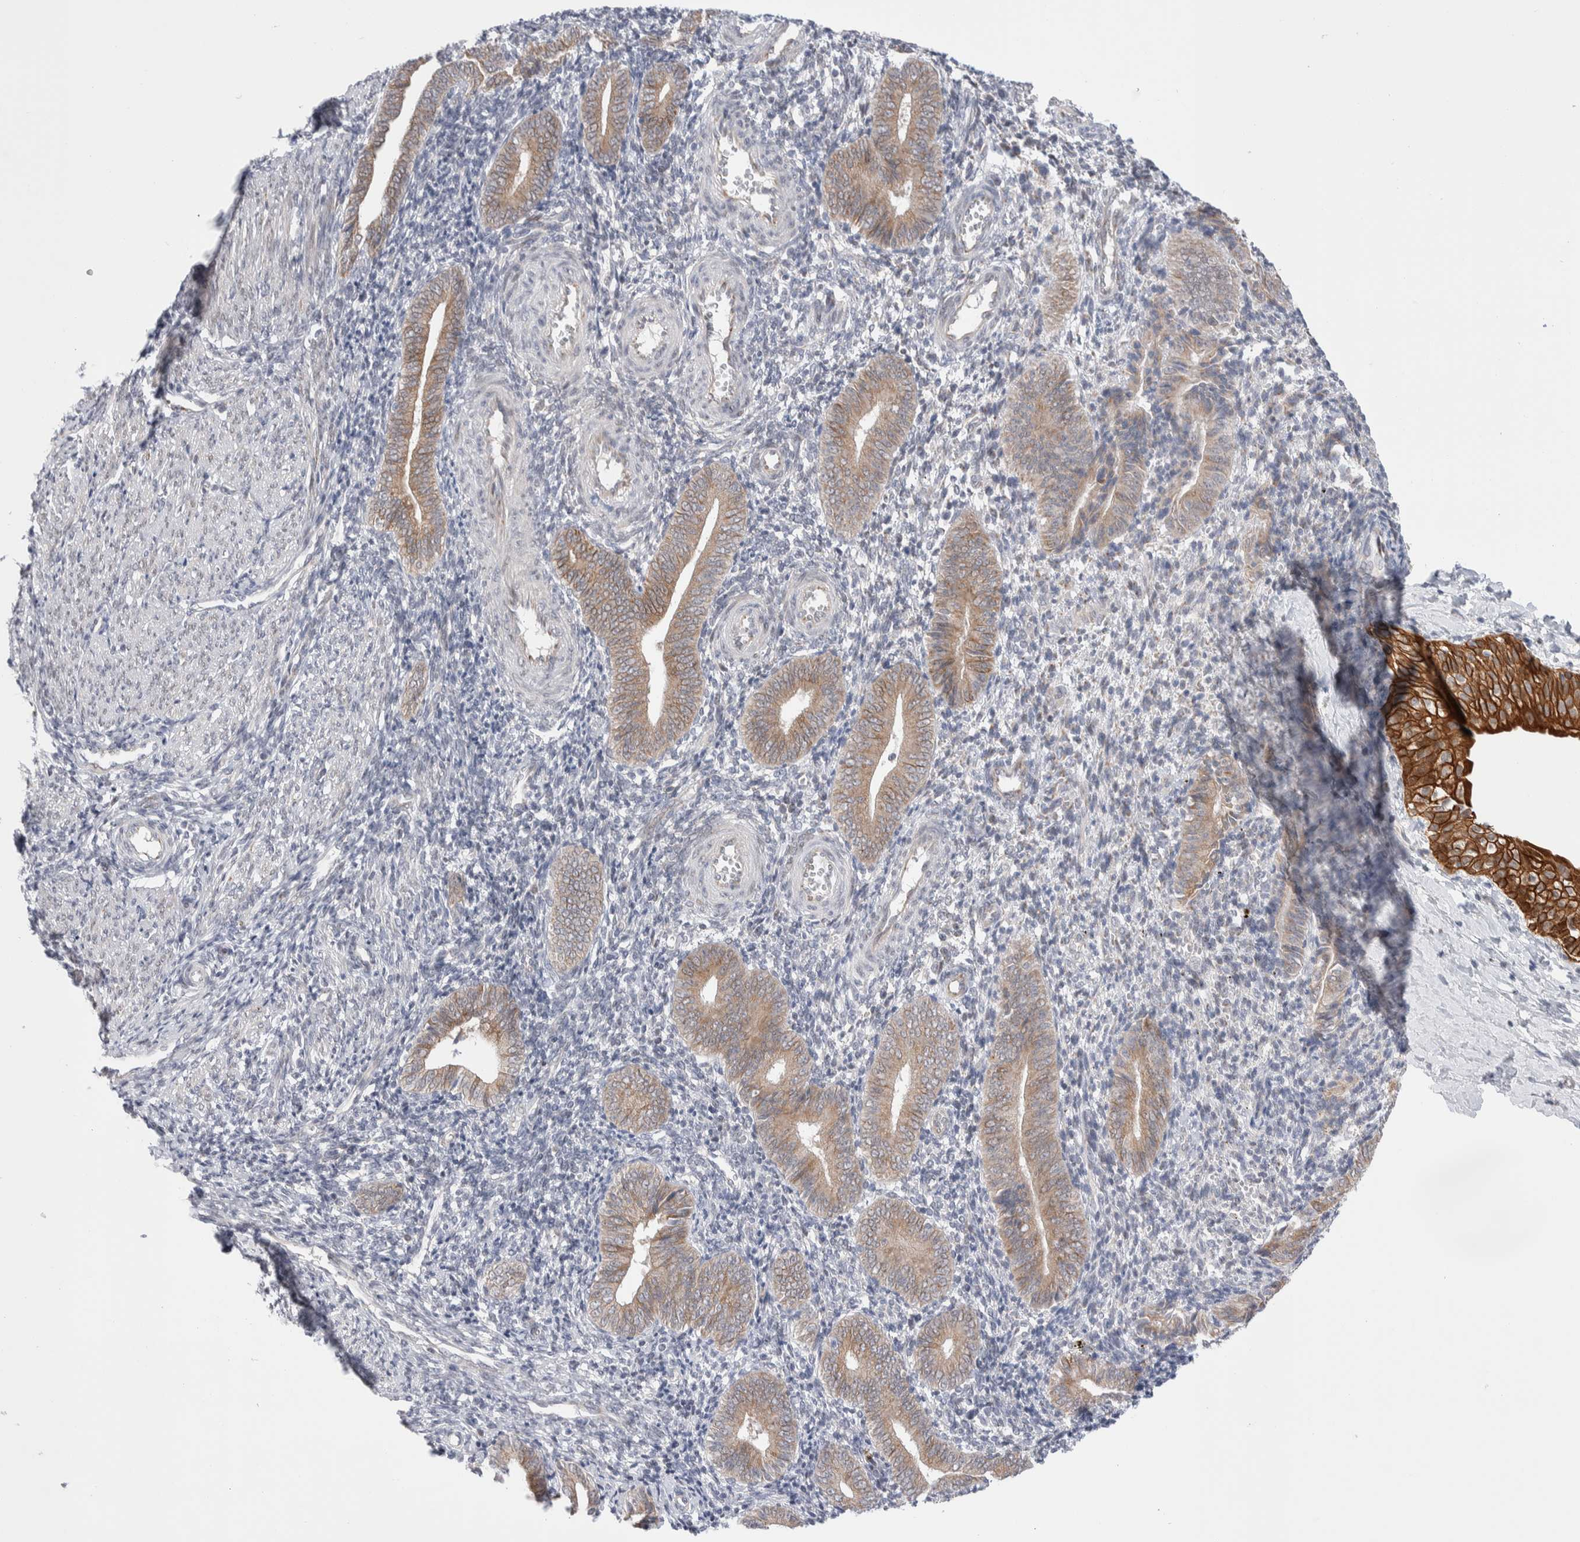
{"staining": {"intensity": "negative", "quantity": "none", "location": "none"}, "tissue": "endometrium", "cell_type": "Cells in endometrial stroma", "image_type": "normal", "snomed": [{"axis": "morphology", "description": "Normal tissue, NOS"}, {"axis": "topography", "description": "Uterus"}, {"axis": "topography", "description": "Endometrium"}], "caption": "This is a image of immunohistochemistry staining of benign endometrium, which shows no staining in cells in endometrial stroma.", "gene": "C1orf112", "patient": {"sex": "female", "age": 33}}